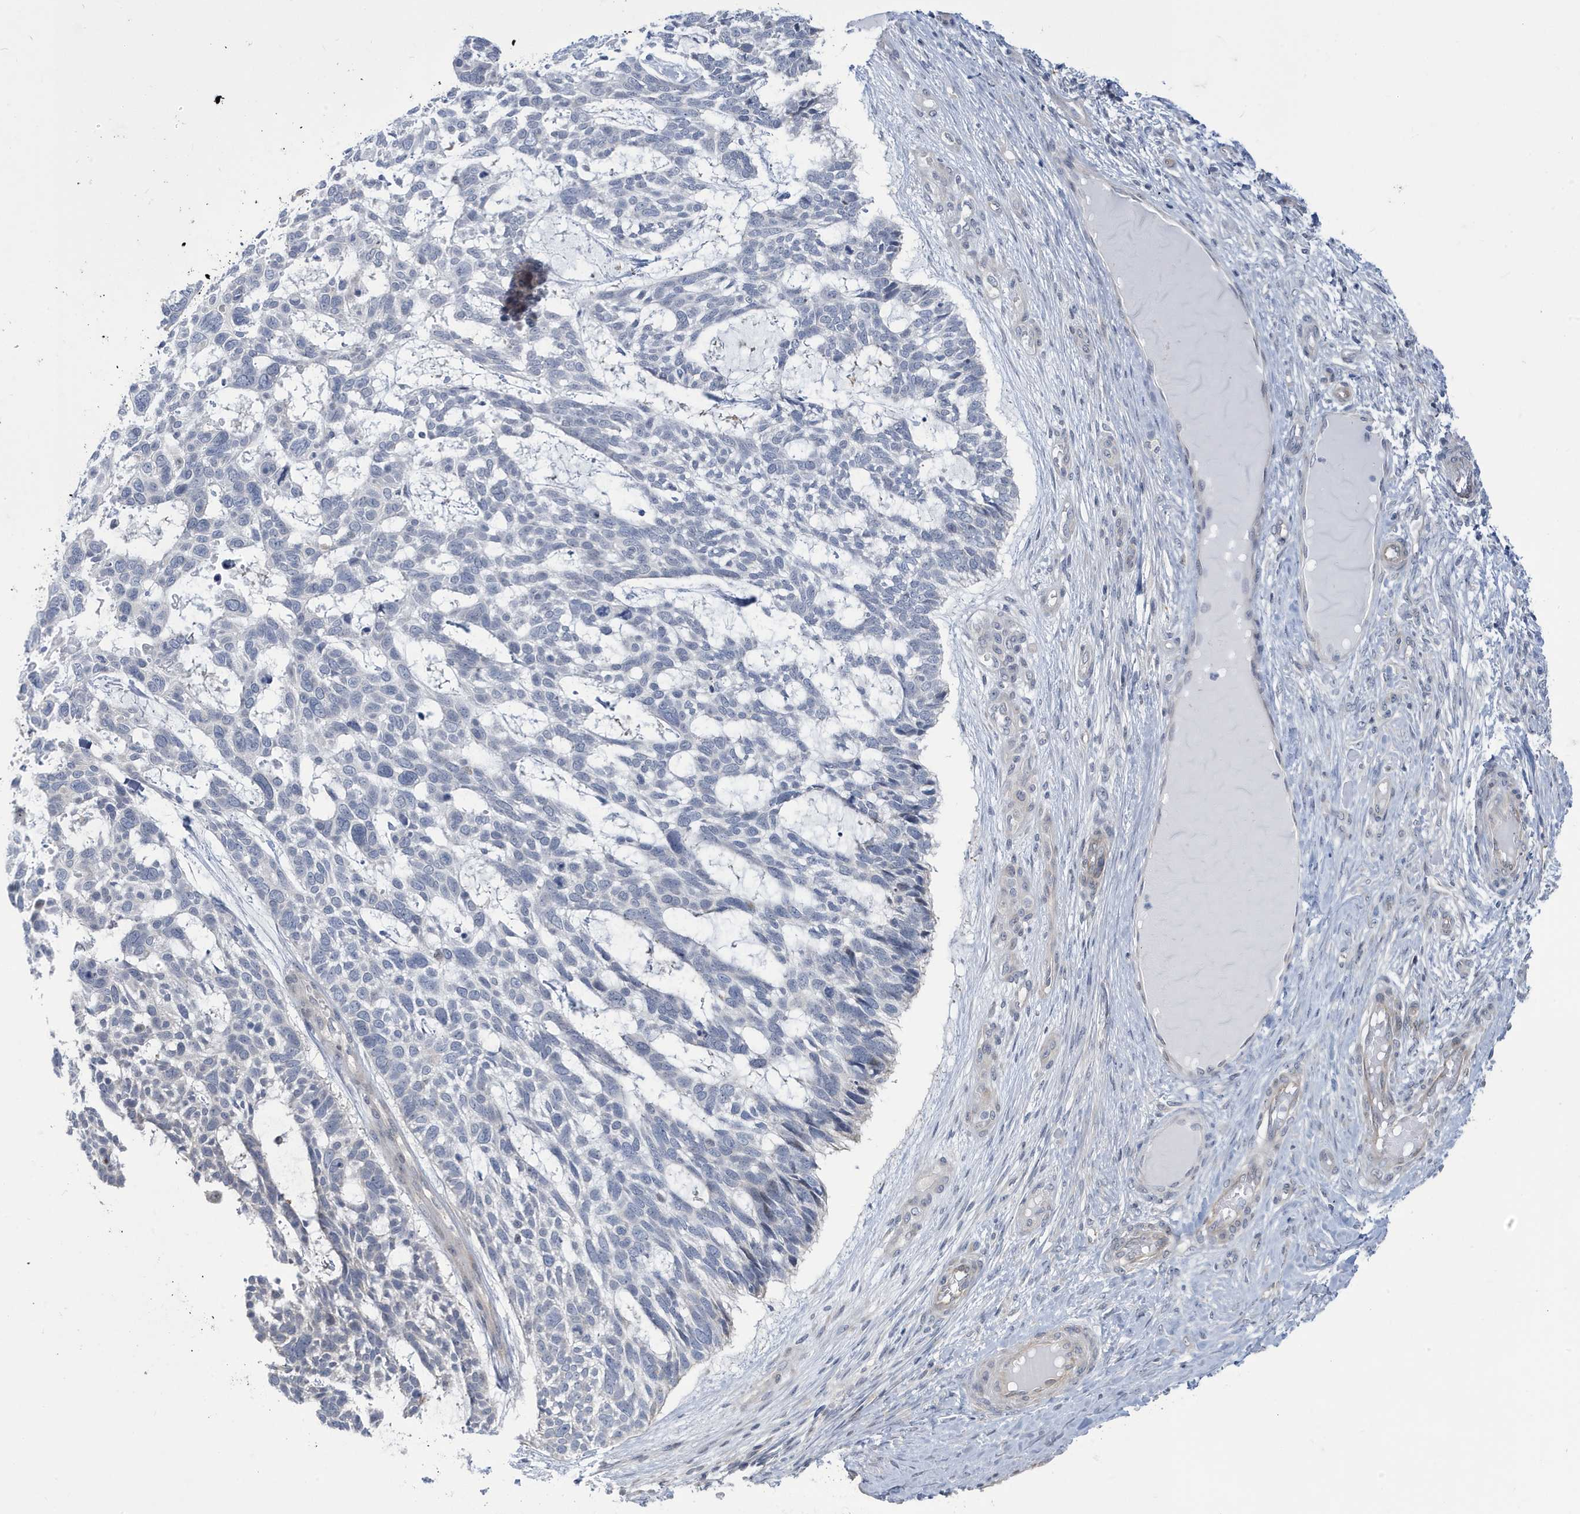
{"staining": {"intensity": "negative", "quantity": "none", "location": "none"}, "tissue": "skin cancer", "cell_type": "Tumor cells", "image_type": "cancer", "snomed": [{"axis": "morphology", "description": "Basal cell carcinoma"}, {"axis": "topography", "description": "Skin"}], "caption": "DAB (3,3'-diaminobenzidine) immunohistochemical staining of skin cancer demonstrates no significant positivity in tumor cells.", "gene": "ZNF654", "patient": {"sex": "male", "age": 88}}